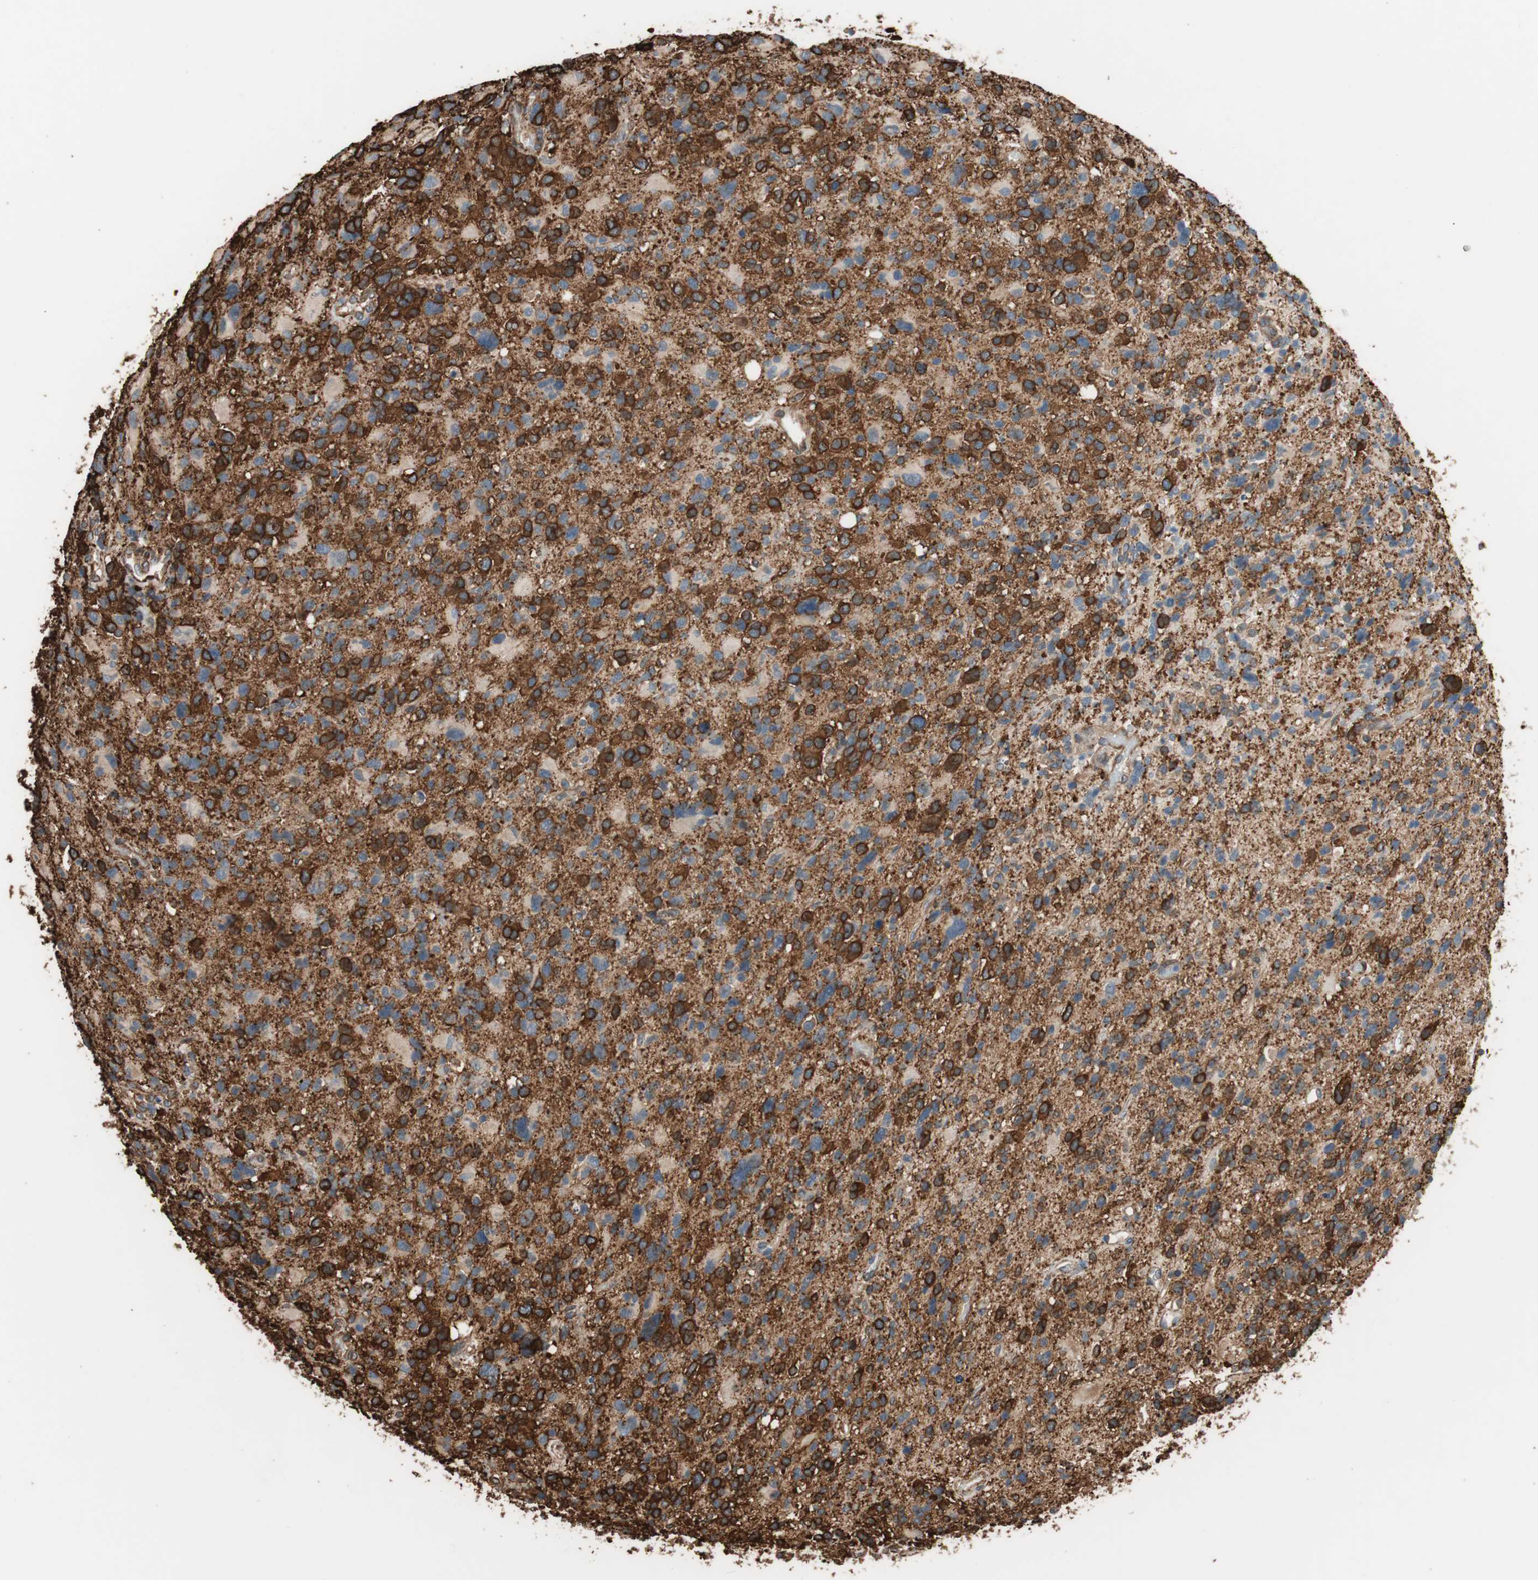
{"staining": {"intensity": "strong", "quantity": ">75%", "location": "cytoplasmic/membranous"}, "tissue": "glioma", "cell_type": "Tumor cells", "image_type": "cancer", "snomed": [{"axis": "morphology", "description": "Glioma, malignant, High grade"}, {"axis": "topography", "description": "Brain"}], "caption": "An immunohistochemistry micrograph of neoplastic tissue is shown. Protein staining in brown highlights strong cytoplasmic/membranous positivity in high-grade glioma (malignant) within tumor cells. (IHC, brightfield microscopy, high magnification).", "gene": "GPSM2", "patient": {"sex": "male", "age": 48}}